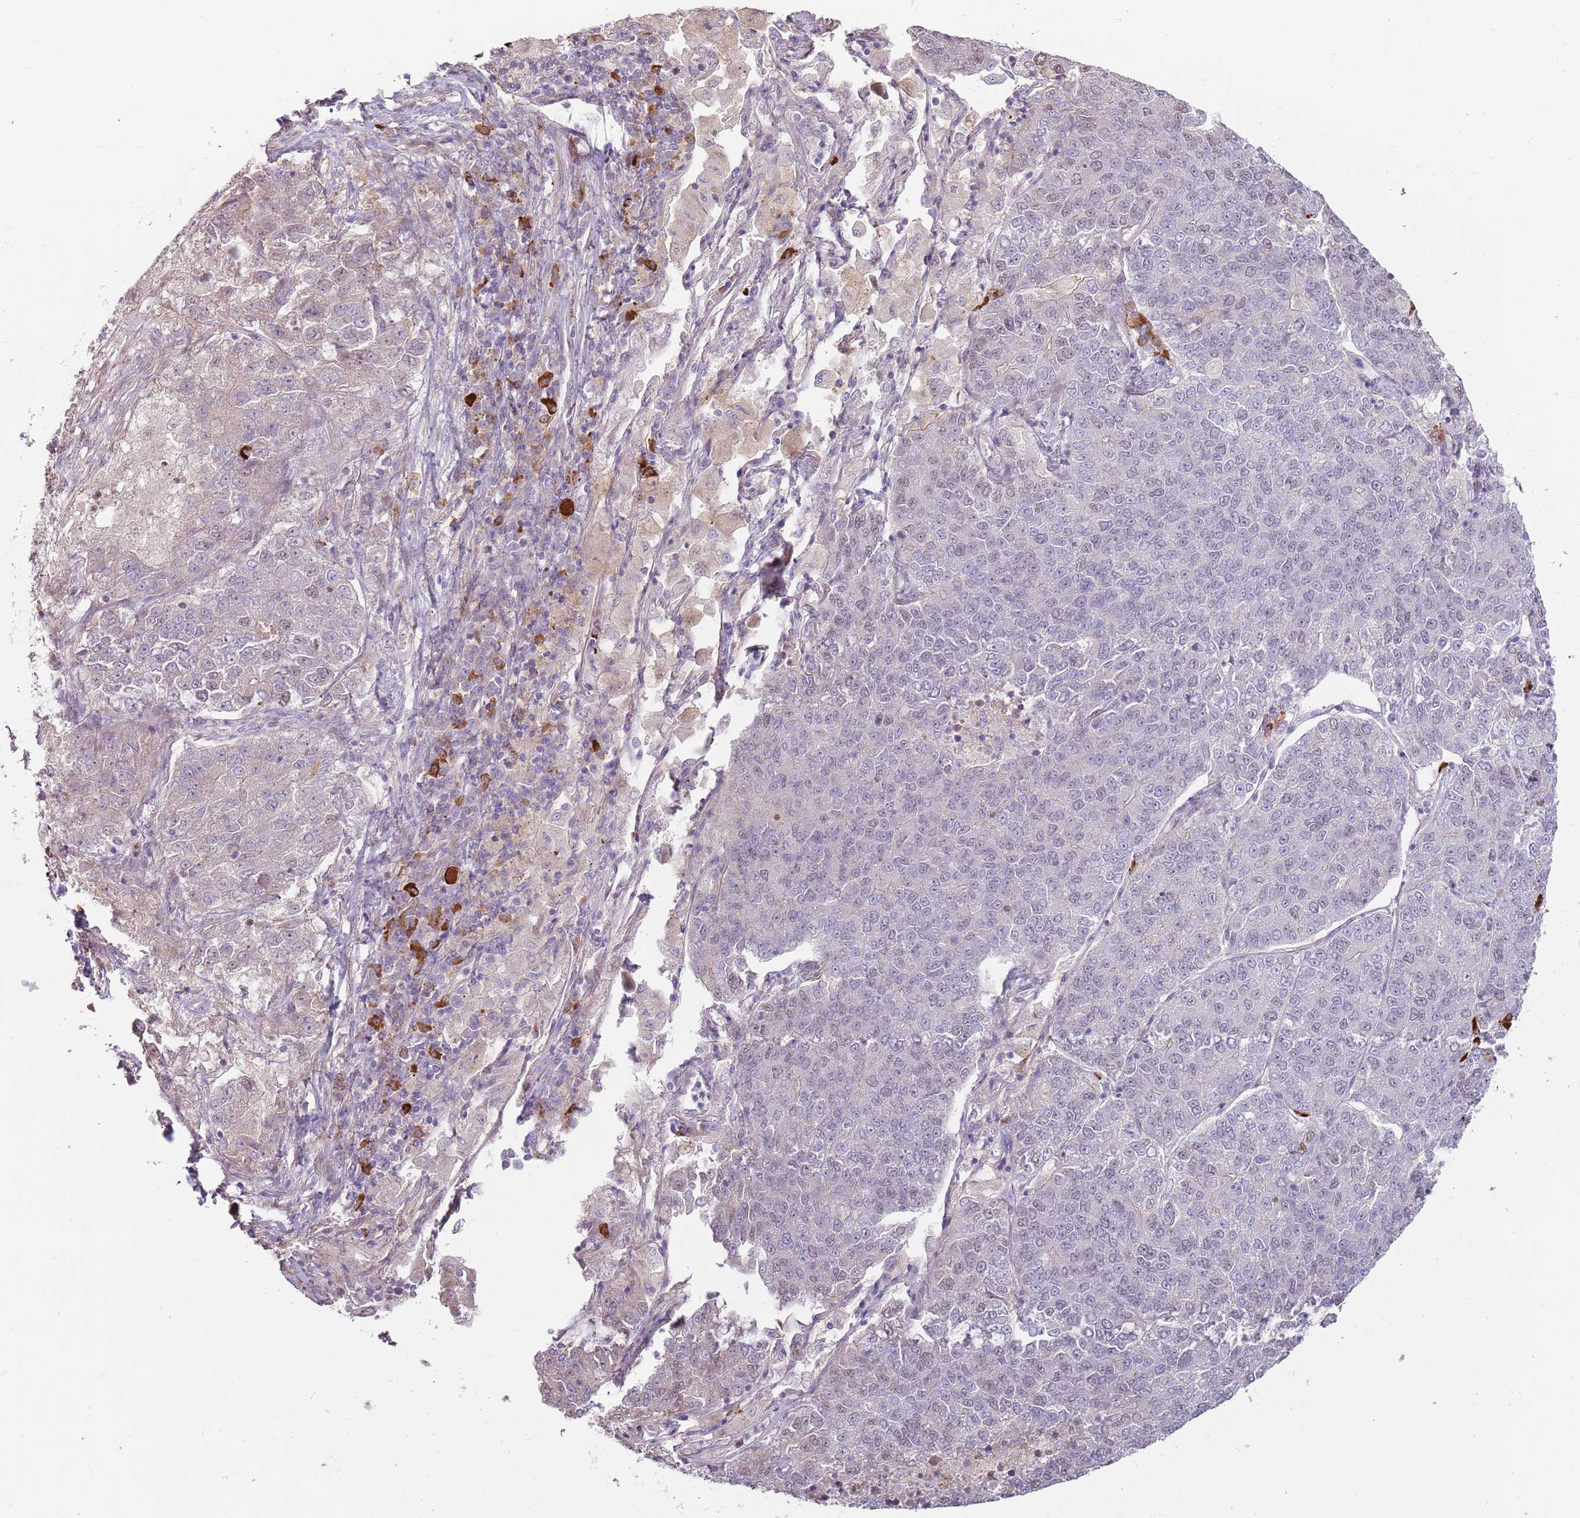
{"staining": {"intensity": "negative", "quantity": "none", "location": "none"}, "tissue": "lung cancer", "cell_type": "Tumor cells", "image_type": "cancer", "snomed": [{"axis": "morphology", "description": "Adenocarcinoma, NOS"}, {"axis": "topography", "description": "Lung"}], "caption": "A high-resolution histopathology image shows immunohistochemistry staining of adenocarcinoma (lung), which exhibits no significant staining in tumor cells.", "gene": "MCUB", "patient": {"sex": "male", "age": 49}}